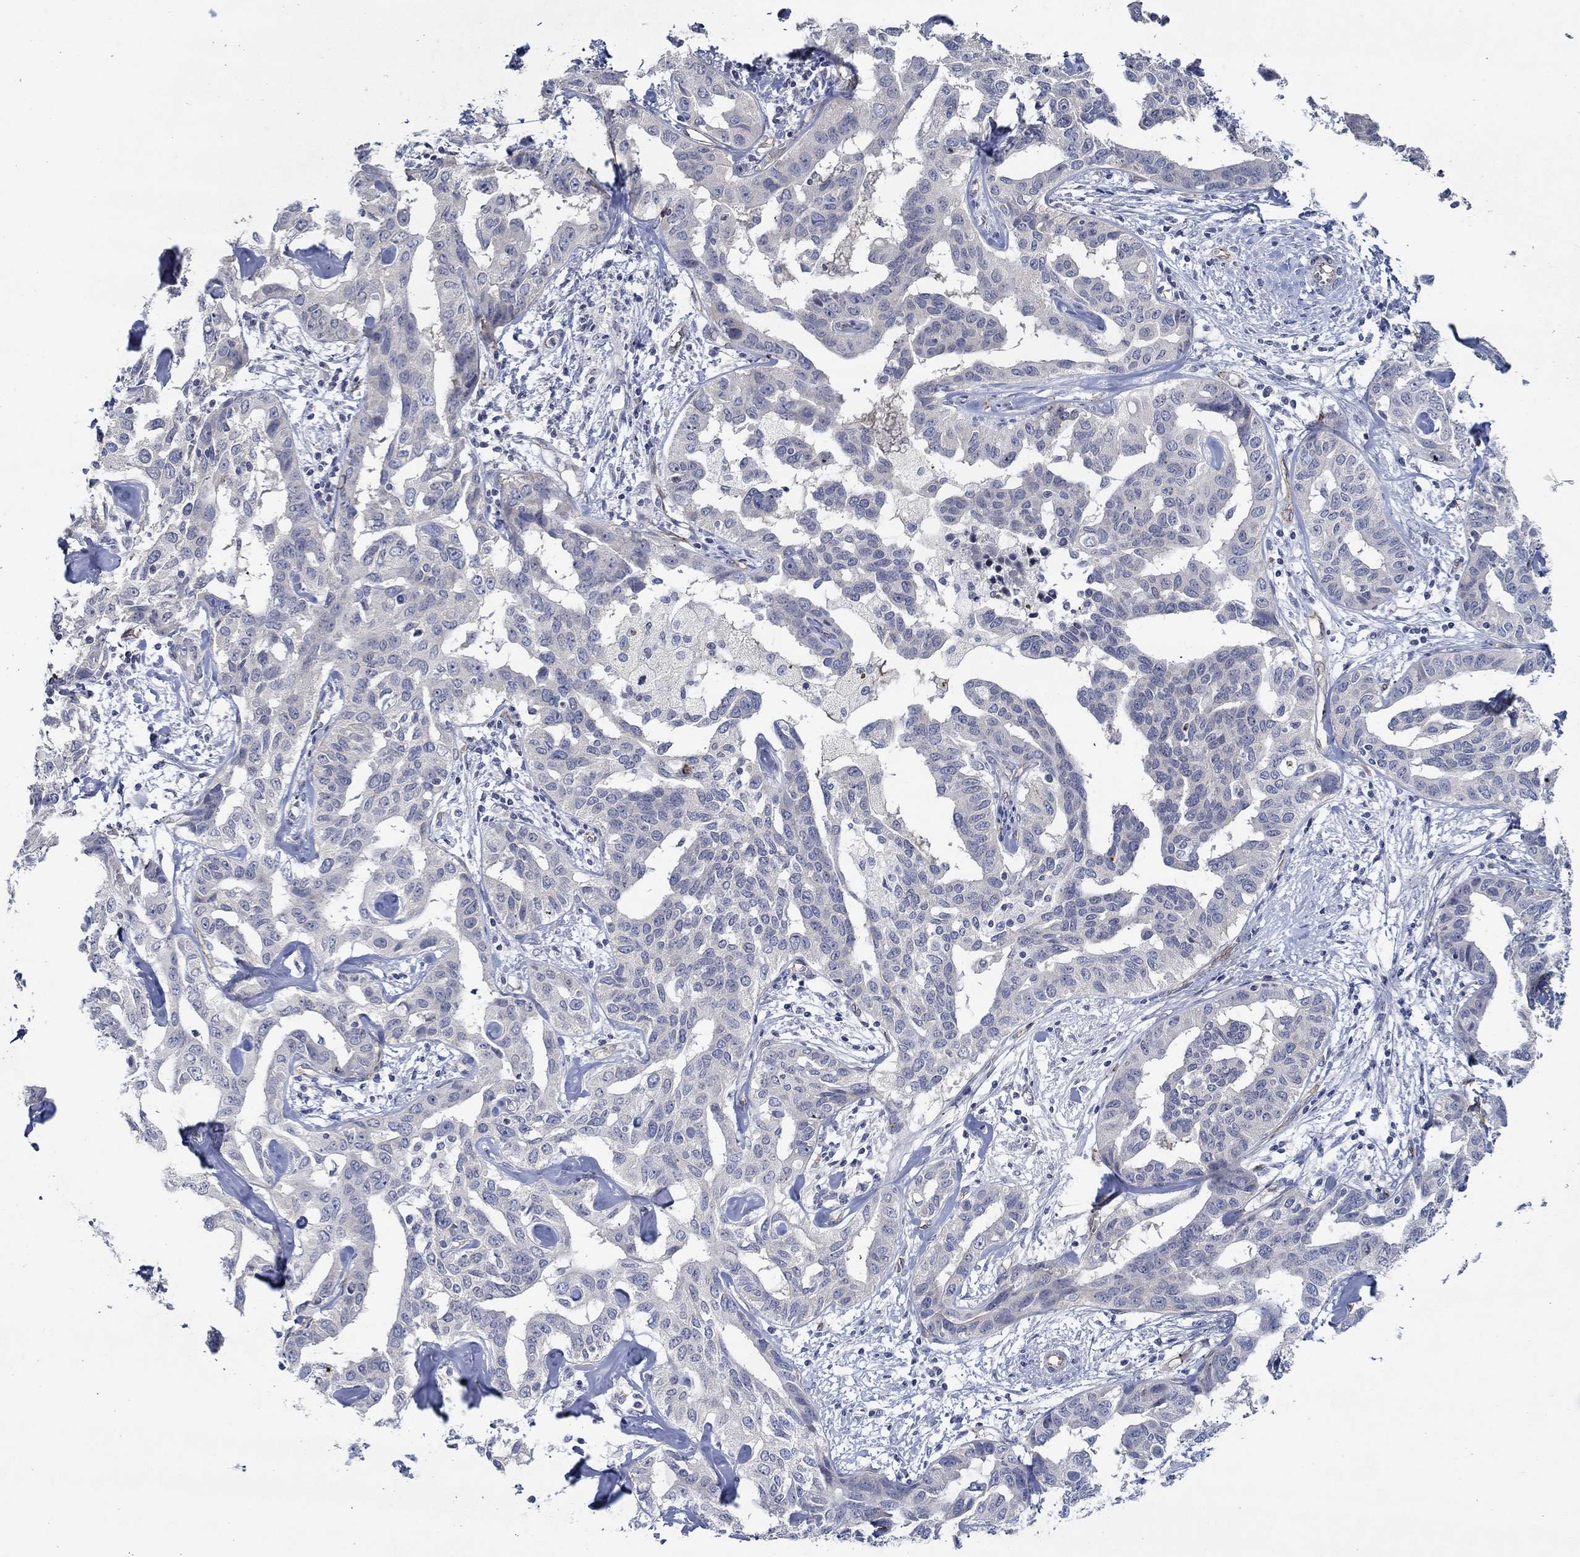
{"staining": {"intensity": "negative", "quantity": "none", "location": "none"}, "tissue": "liver cancer", "cell_type": "Tumor cells", "image_type": "cancer", "snomed": [{"axis": "morphology", "description": "Cholangiocarcinoma"}, {"axis": "topography", "description": "Liver"}], "caption": "Human liver cholangiocarcinoma stained for a protein using IHC exhibits no staining in tumor cells.", "gene": "GJA5", "patient": {"sex": "male", "age": 59}}